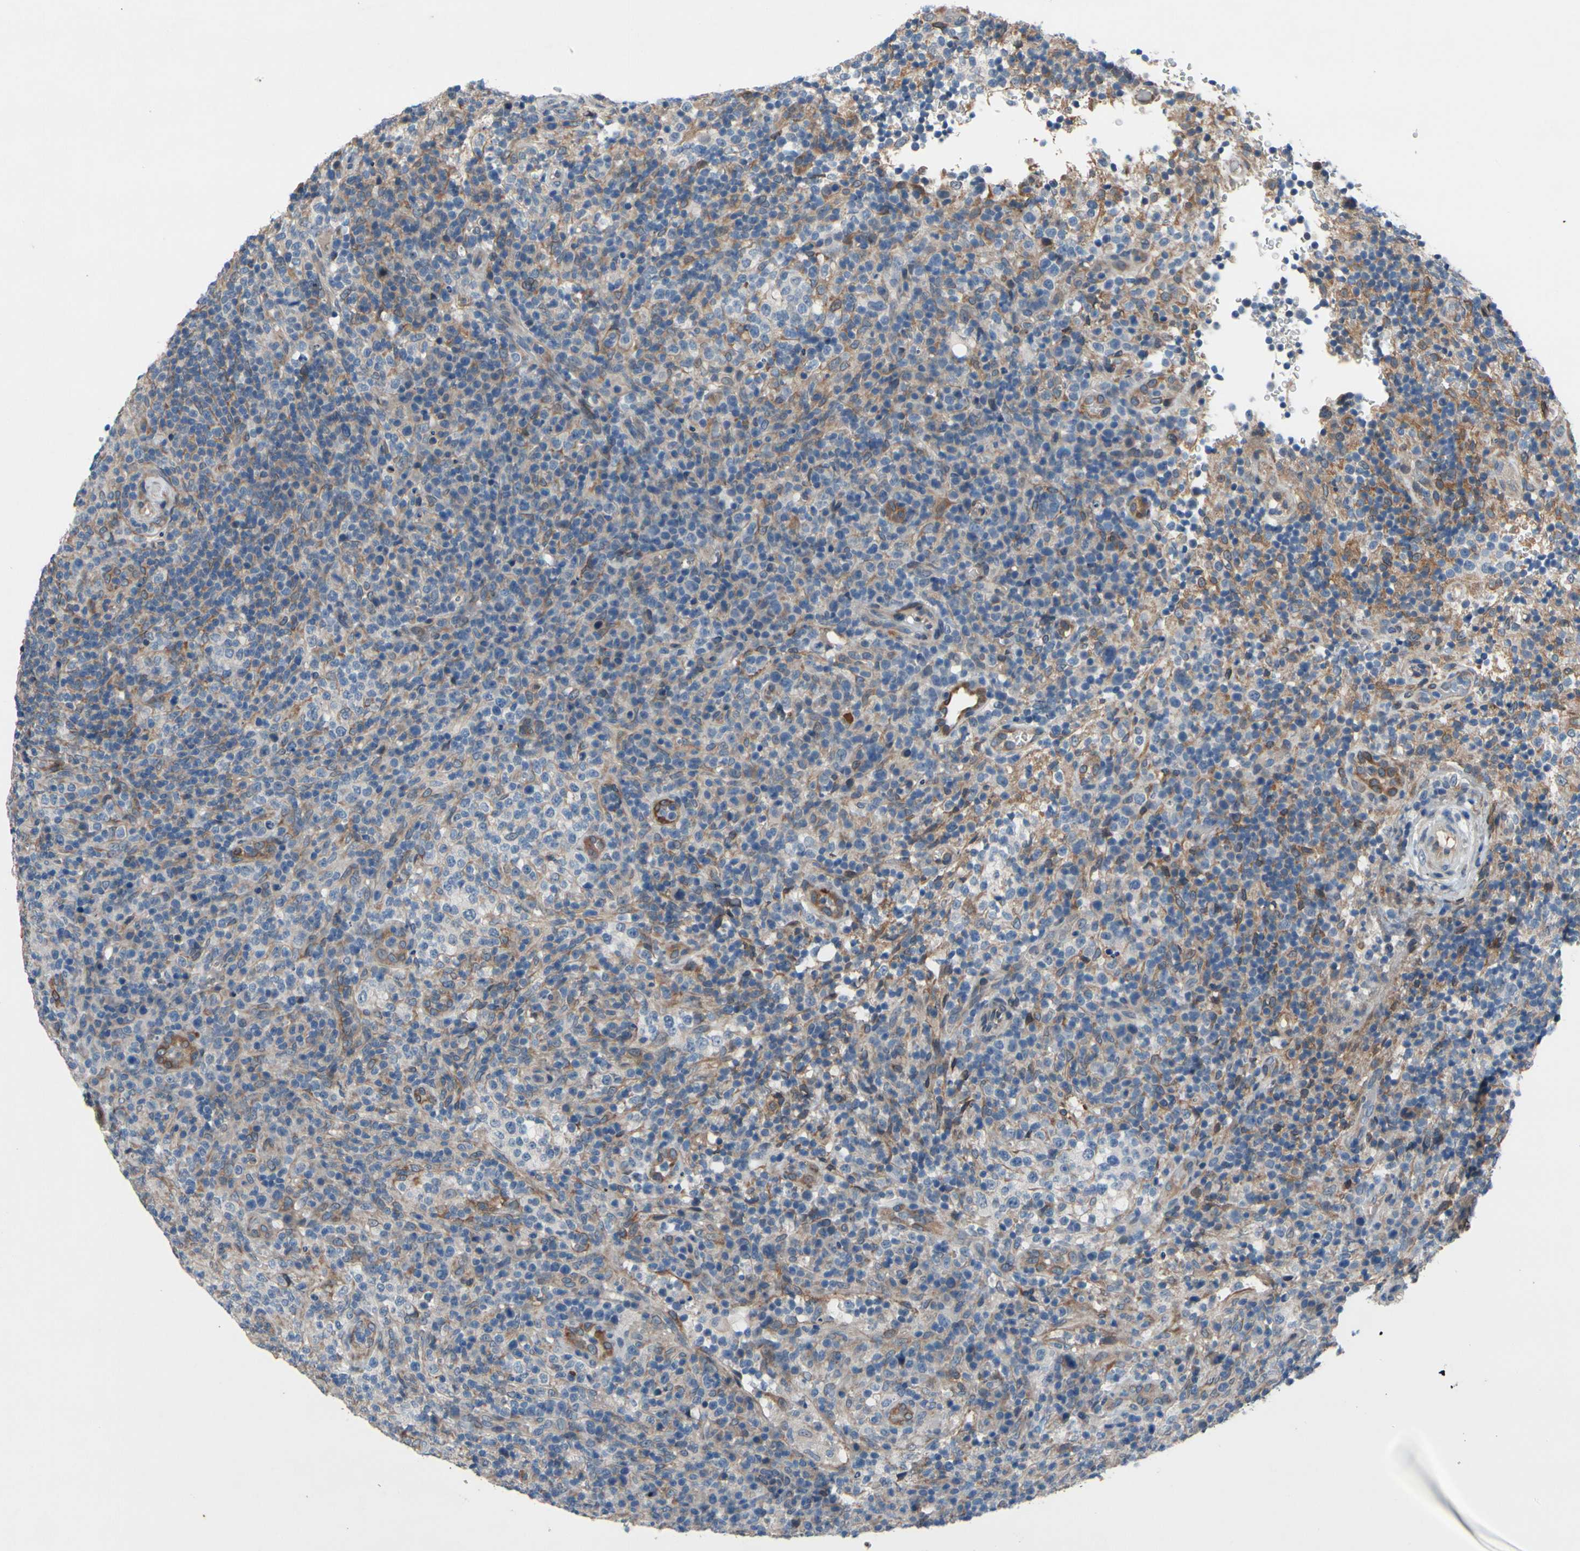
{"staining": {"intensity": "moderate", "quantity": "25%-75%", "location": "cytoplasmic/membranous"}, "tissue": "lymphoma", "cell_type": "Tumor cells", "image_type": "cancer", "snomed": [{"axis": "morphology", "description": "Malignant lymphoma, non-Hodgkin's type, High grade"}, {"axis": "topography", "description": "Lymph node"}], "caption": "Protein expression analysis of high-grade malignant lymphoma, non-Hodgkin's type shows moderate cytoplasmic/membranous expression in approximately 25%-75% of tumor cells. (Stains: DAB in brown, nuclei in blue, Microscopy: brightfield microscopy at high magnification).", "gene": "PRXL2A", "patient": {"sex": "female", "age": 76}}